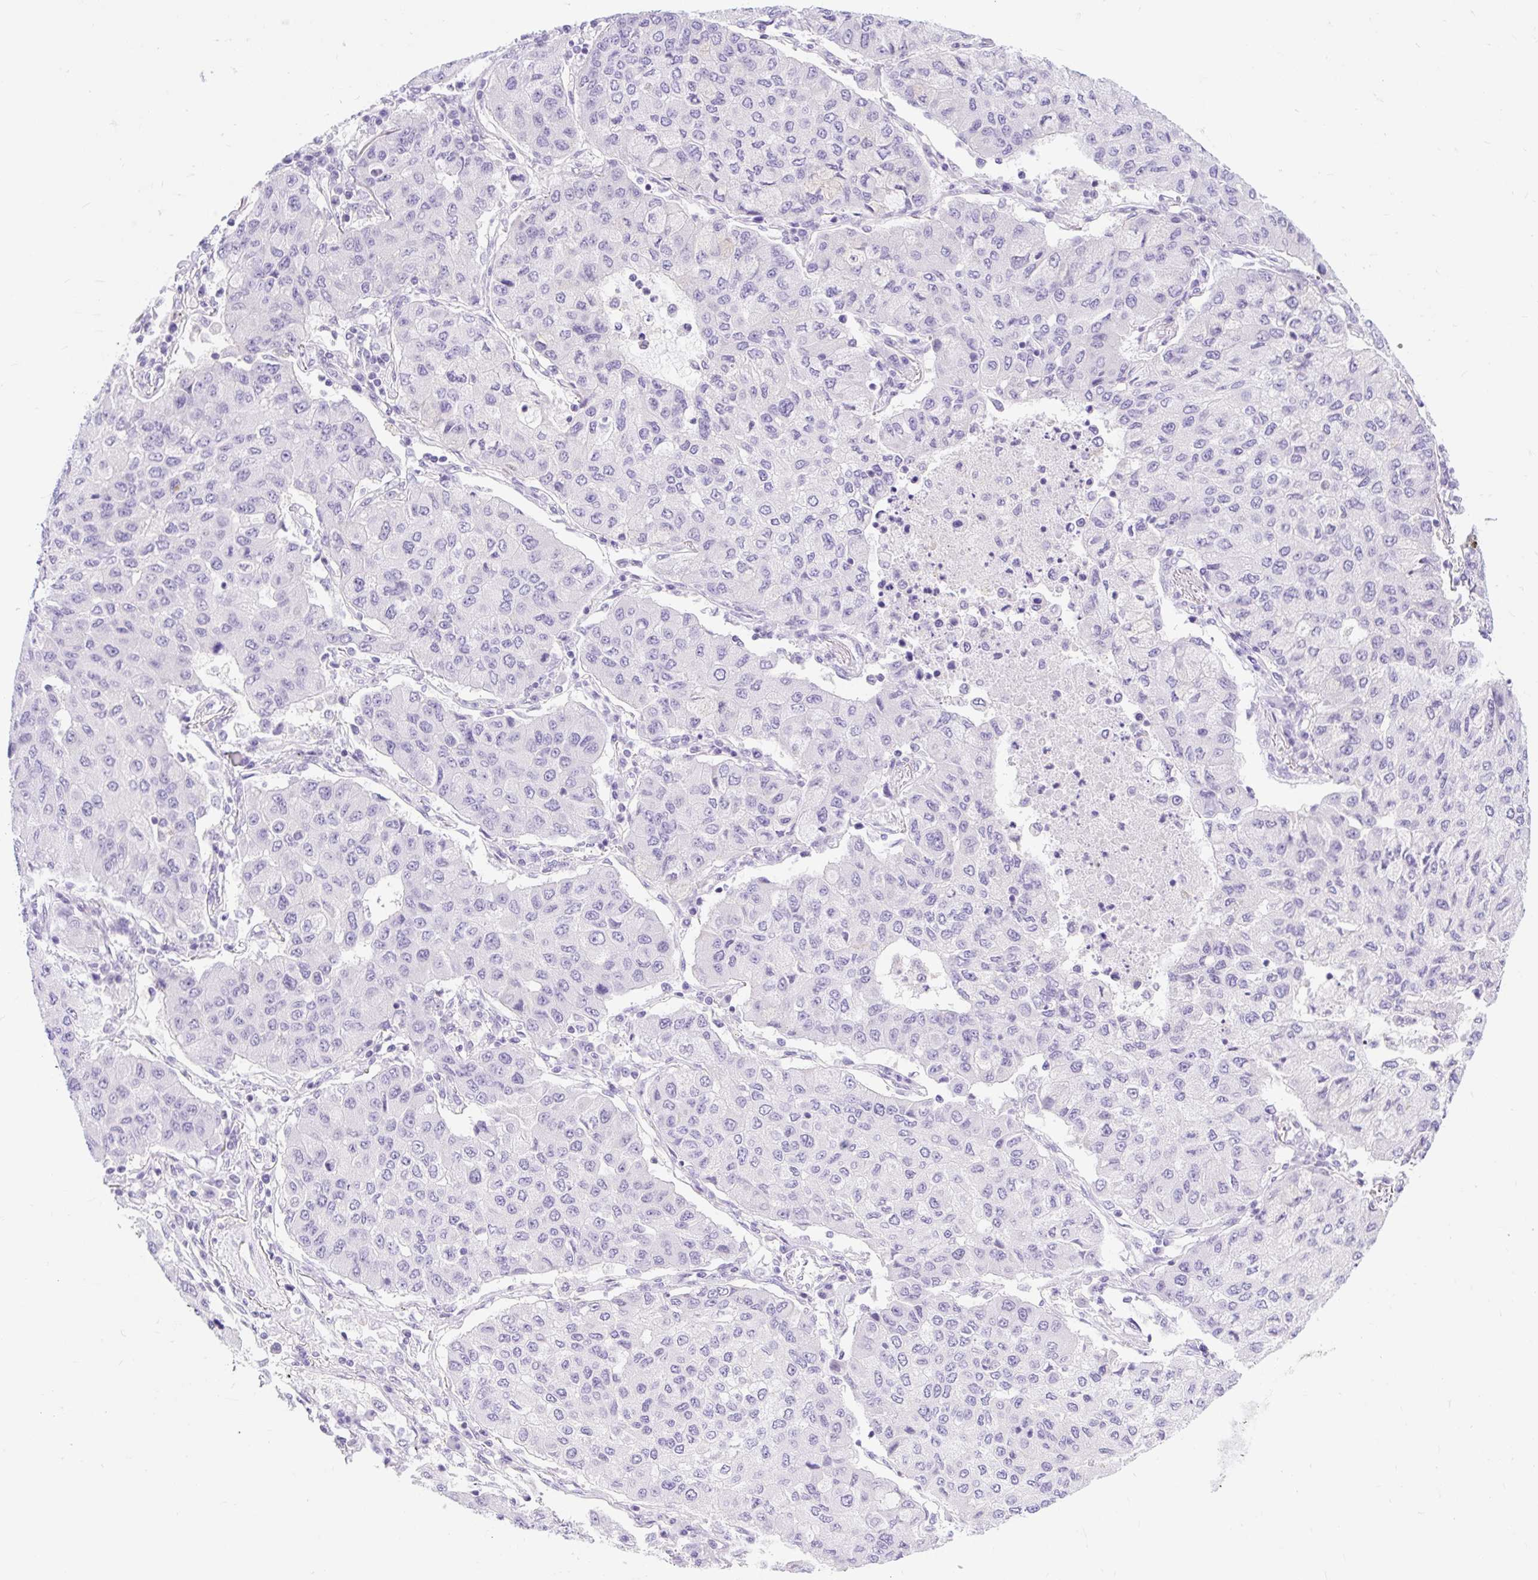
{"staining": {"intensity": "negative", "quantity": "none", "location": "none"}, "tissue": "lung cancer", "cell_type": "Tumor cells", "image_type": "cancer", "snomed": [{"axis": "morphology", "description": "Squamous cell carcinoma, NOS"}, {"axis": "topography", "description": "Lung"}], "caption": "High power microscopy histopathology image of an IHC photomicrograph of lung cancer, revealing no significant positivity in tumor cells.", "gene": "SLC28A1", "patient": {"sex": "male", "age": 74}}